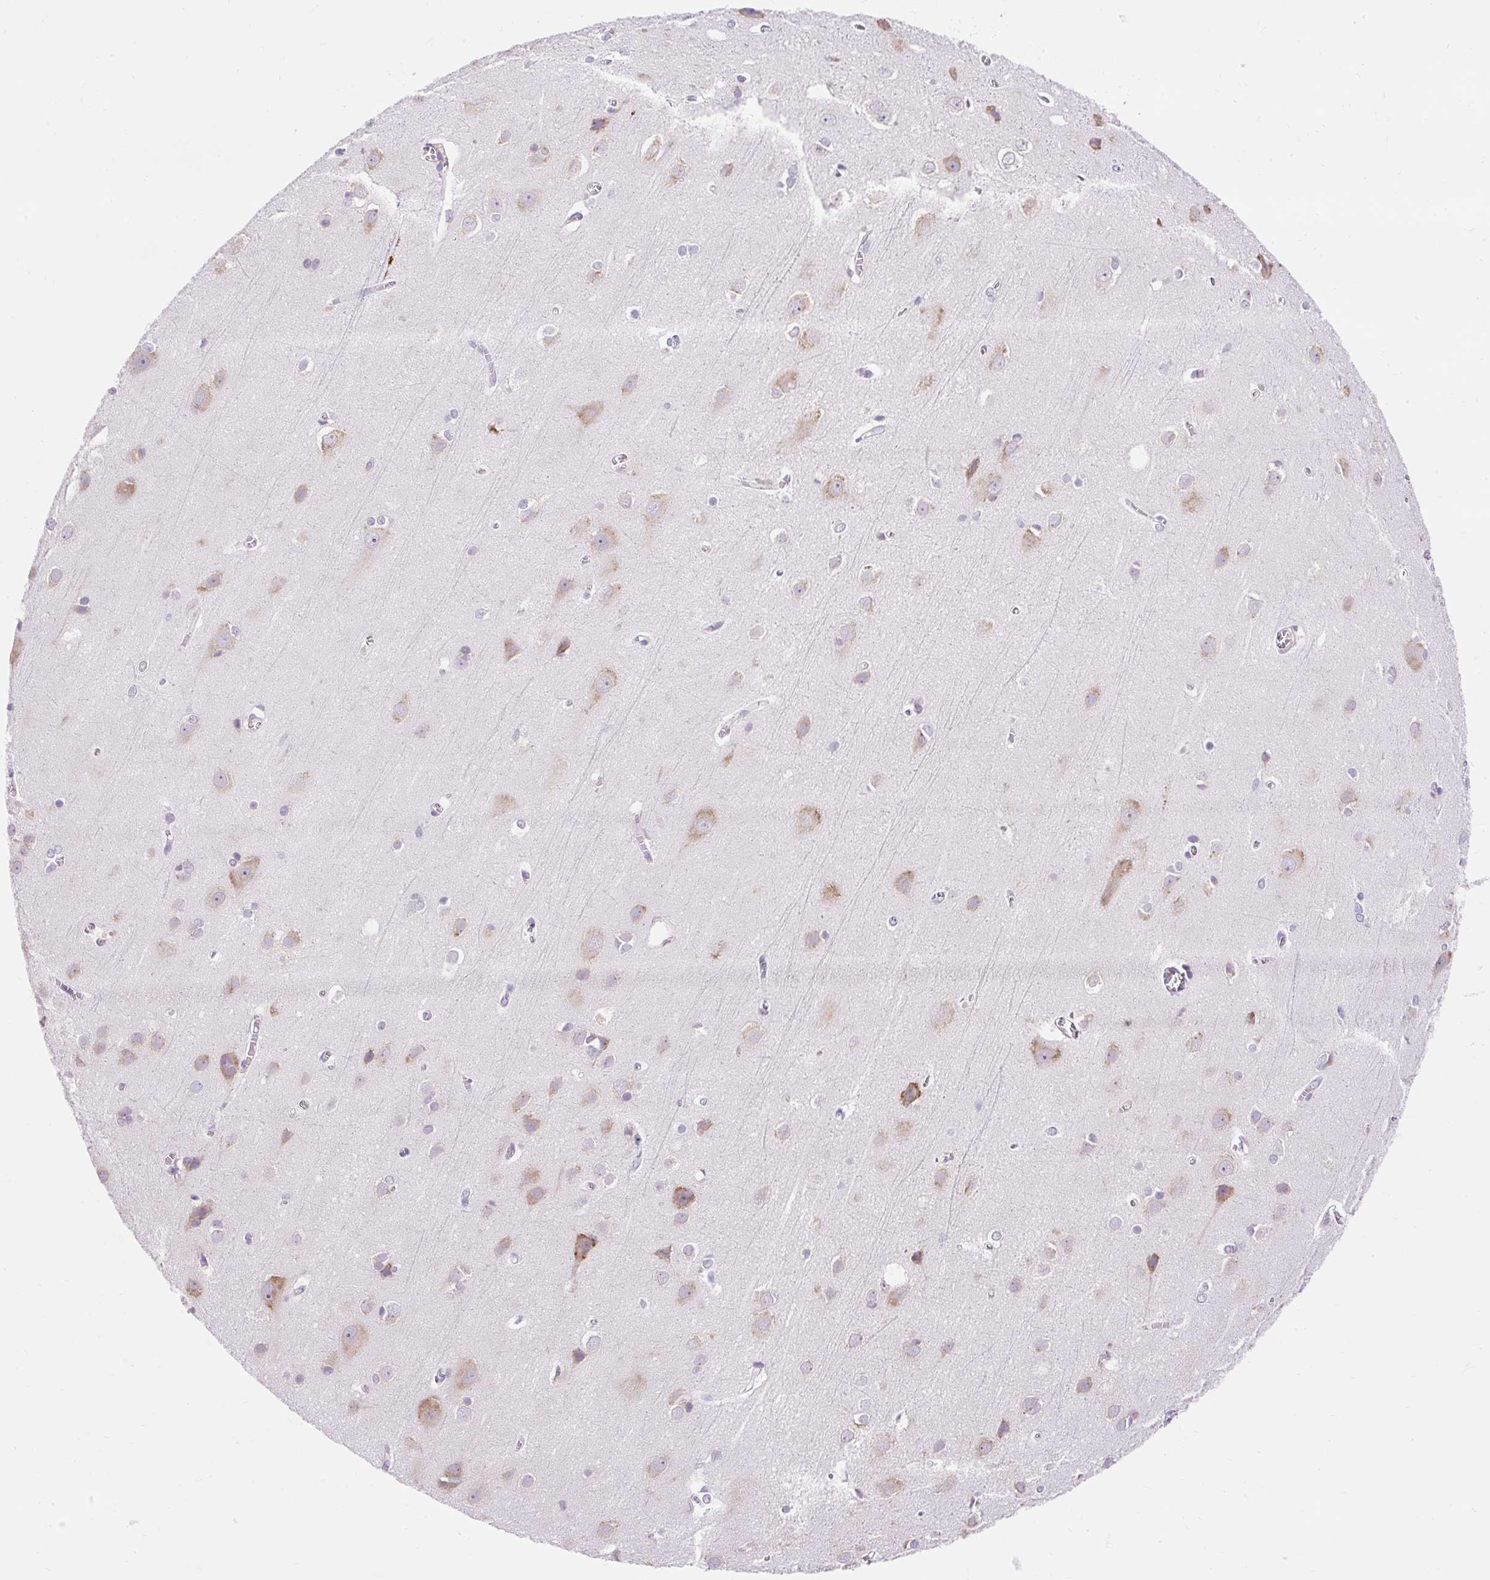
{"staining": {"intensity": "negative", "quantity": "none", "location": "none"}, "tissue": "cerebral cortex", "cell_type": "Endothelial cells", "image_type": "normal", "snomed": [{"axis": "morphology", "description": "Normal tissue, NOS"}, {"axis": "topography", "description": "Cerebral cortex"}], "caption": "This photomicrograph is of benign cerebral cortex stained with immunohistochemistry to label a protein in brown with the nuclei are counter-stained blue. There is no staining in endothelial cells. The staining was performed using DAB to visualize the protein expression in brown, while the nuclei were stained in blue with hematoxylin (Magnification: 20x).", "gene": "GPR45", "patient": {"sex": "male", "age": 37}}